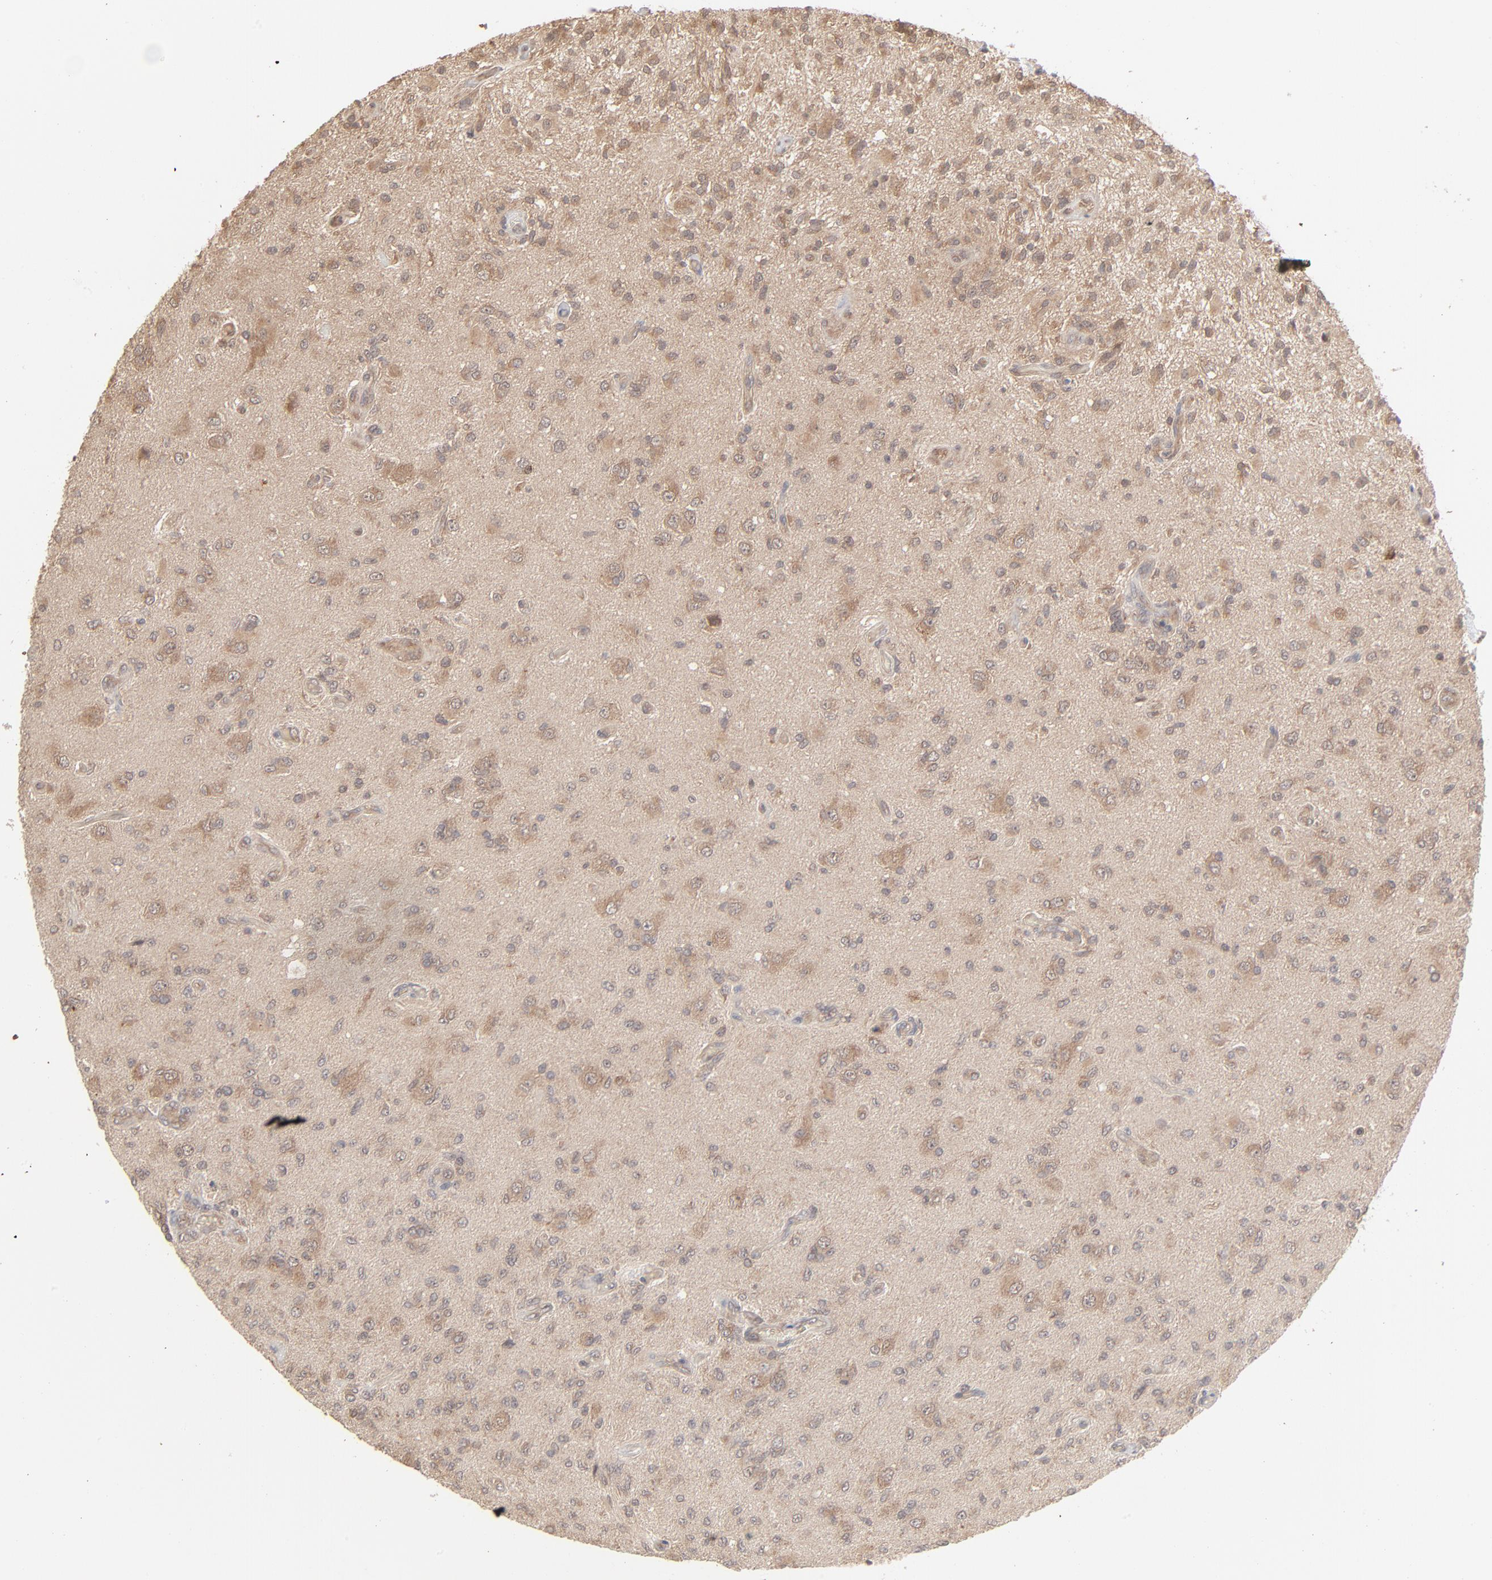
{"staining": {"intensity": "weak", "quantity": "25%-75%", "location": "cytoplasmic/membranous"}, "tissue": "glioma", "cell_type": "Tumor cells", "image_type": "cancer", "snomed": [{"axis": "morphology", "description": "Normal tissue, NOS"}, {"axis": "morphology", "description": "Glioma, malignant, High grade"}, {"axis": "topography", "description": "Cerebral cortex"}], "caption": "An image of malignant glioma (high-grade) stained for a protein exhibits weak cytoplasmic/membranous brown staining in tumor cells. Nuclei are stained in blue.", "gene": "SCFD1", "patient": {"sex": "male", "age": 77}}